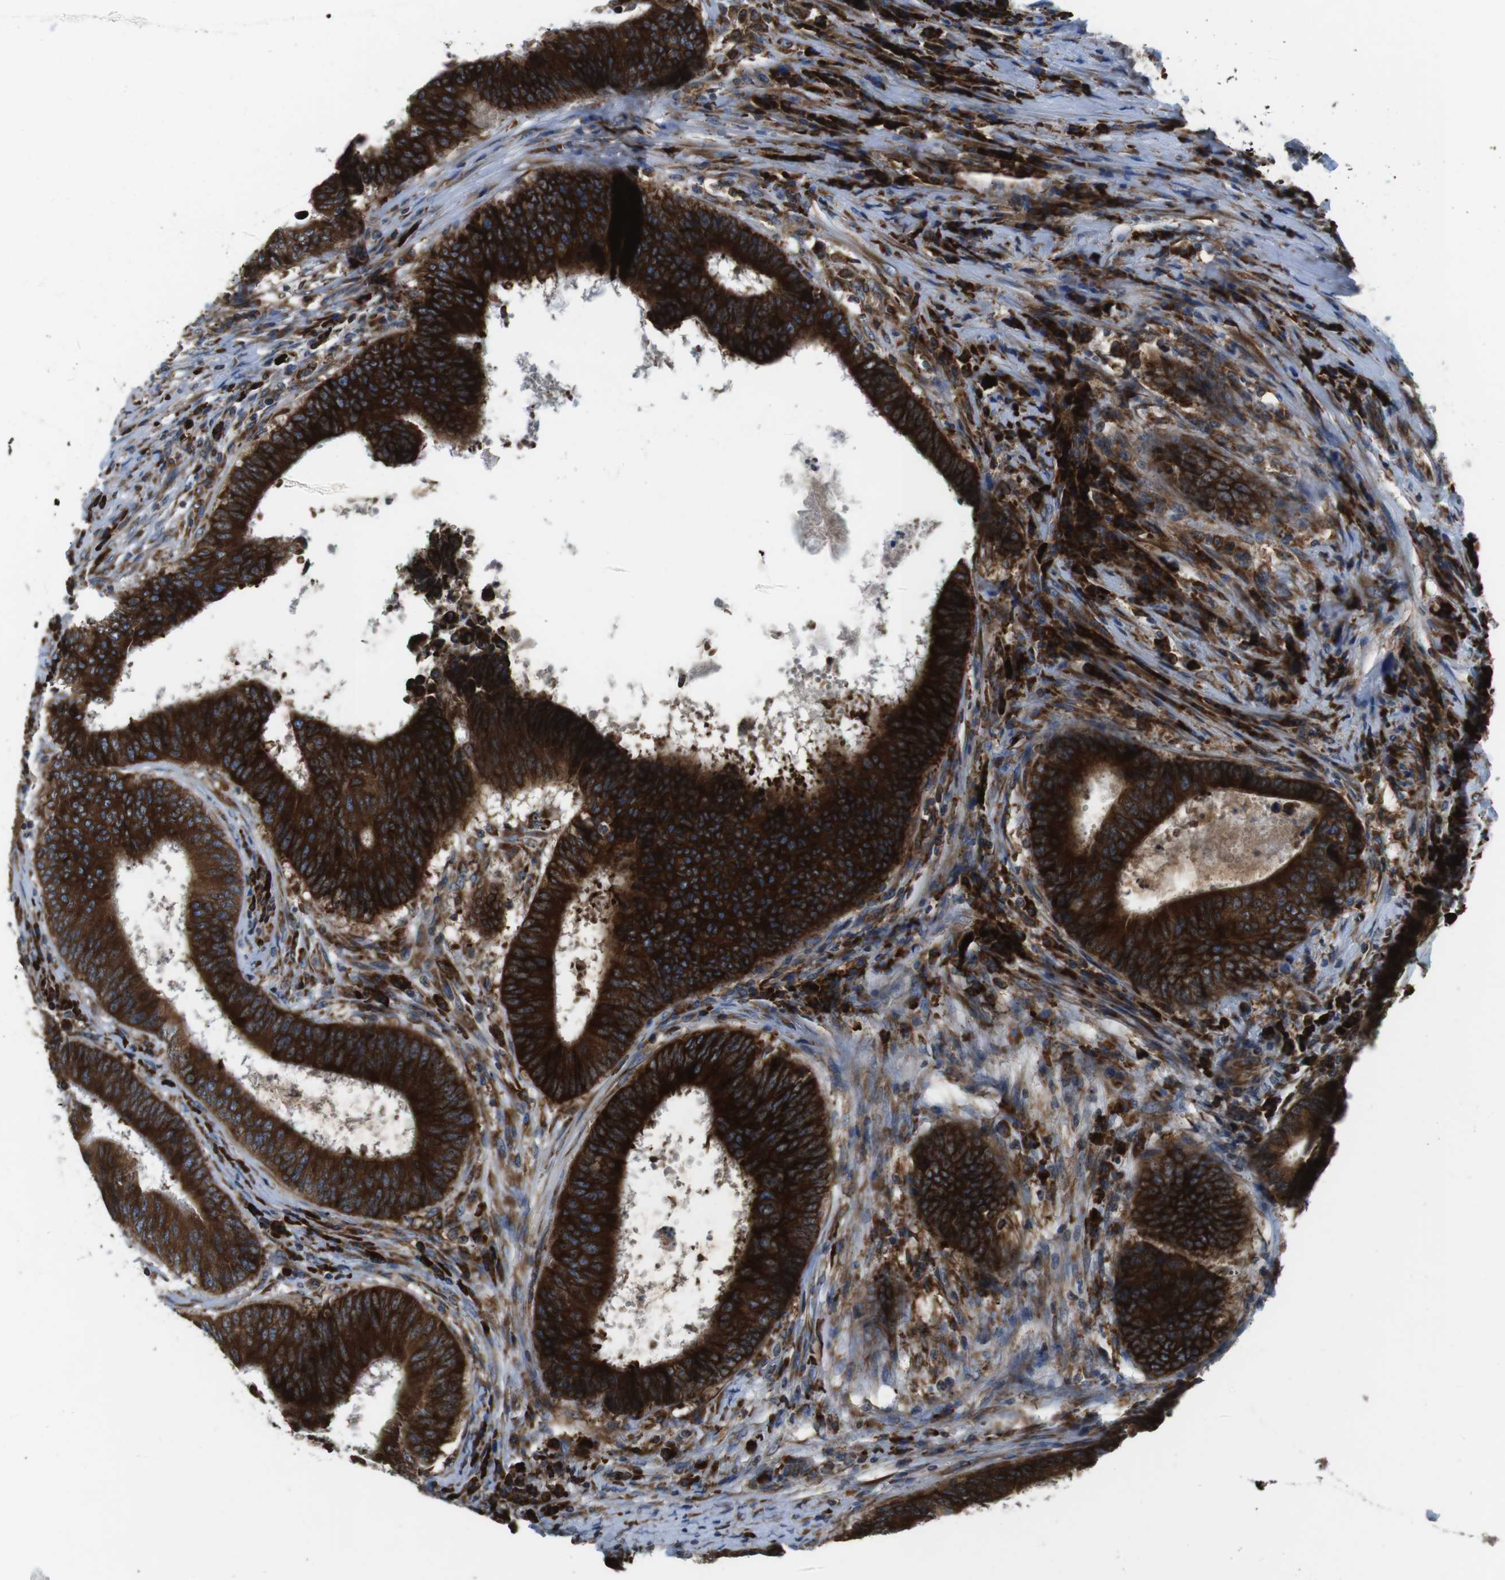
{"staining": {"intensity": "strong", "quantity": ">75%", "location": "cytoplasmic/membranous"}, "tissue": "colorectal cancer", "cell_type": "Tumor cells", "image_type": "cancer", "snomed": [{"axis": "morphology", "description": "Adenocarcinoma, NOS"}, {"axis": "topography", "description": "Rectum"}], "caption": "Colorectal adenocarcinoma stained with DAB immunohistochemistry (IHC) displays high levels of strong cytoplasmic/membranous staining in approximately >75% of tumor cells.", "gene": "UGGT1", "patient": {"sex": "male", "age": 72}}